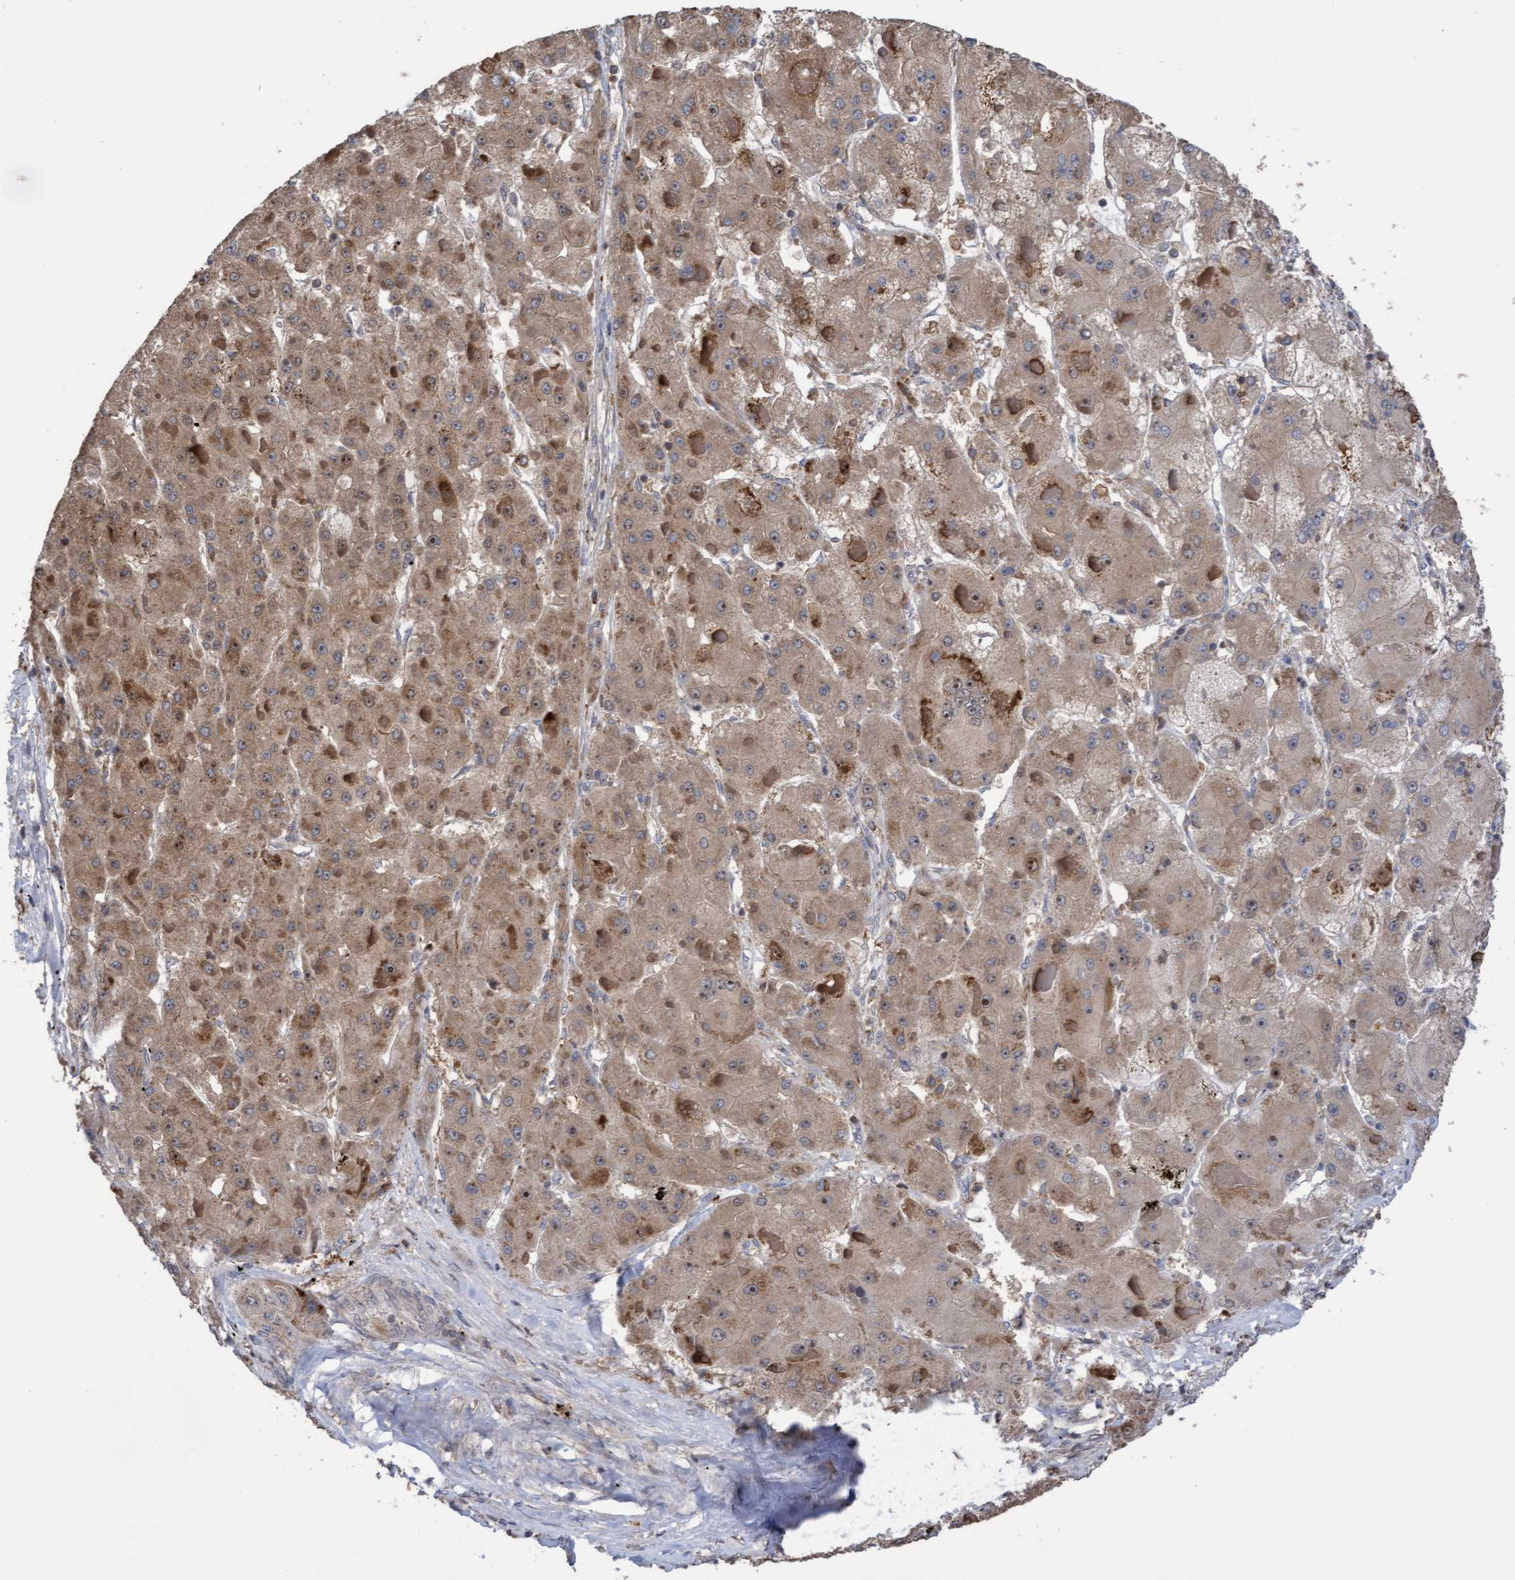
{"staining": {"intensity": "moderate", "quantity": ">75%", "location": "cytoplasmic/membranous,nuclear"}, "tissue": "liver cancer", "cell_type": "Tumor cells", "image_type": "cancer", "snomed": [{"axis": "morphology", "description": "Carcinoma, Hepatocellular, NOS"}, {"axis": "topography", "description": "Liver"}], "caption": "This is a histology image of immunohistochemistry staining of liver cancer, which shows moderate staining in the cytoplasmic/membranous and nuclear of tumor cells.", "gene": "SLBP", "patient": {"sex": "female", "age": 73}}